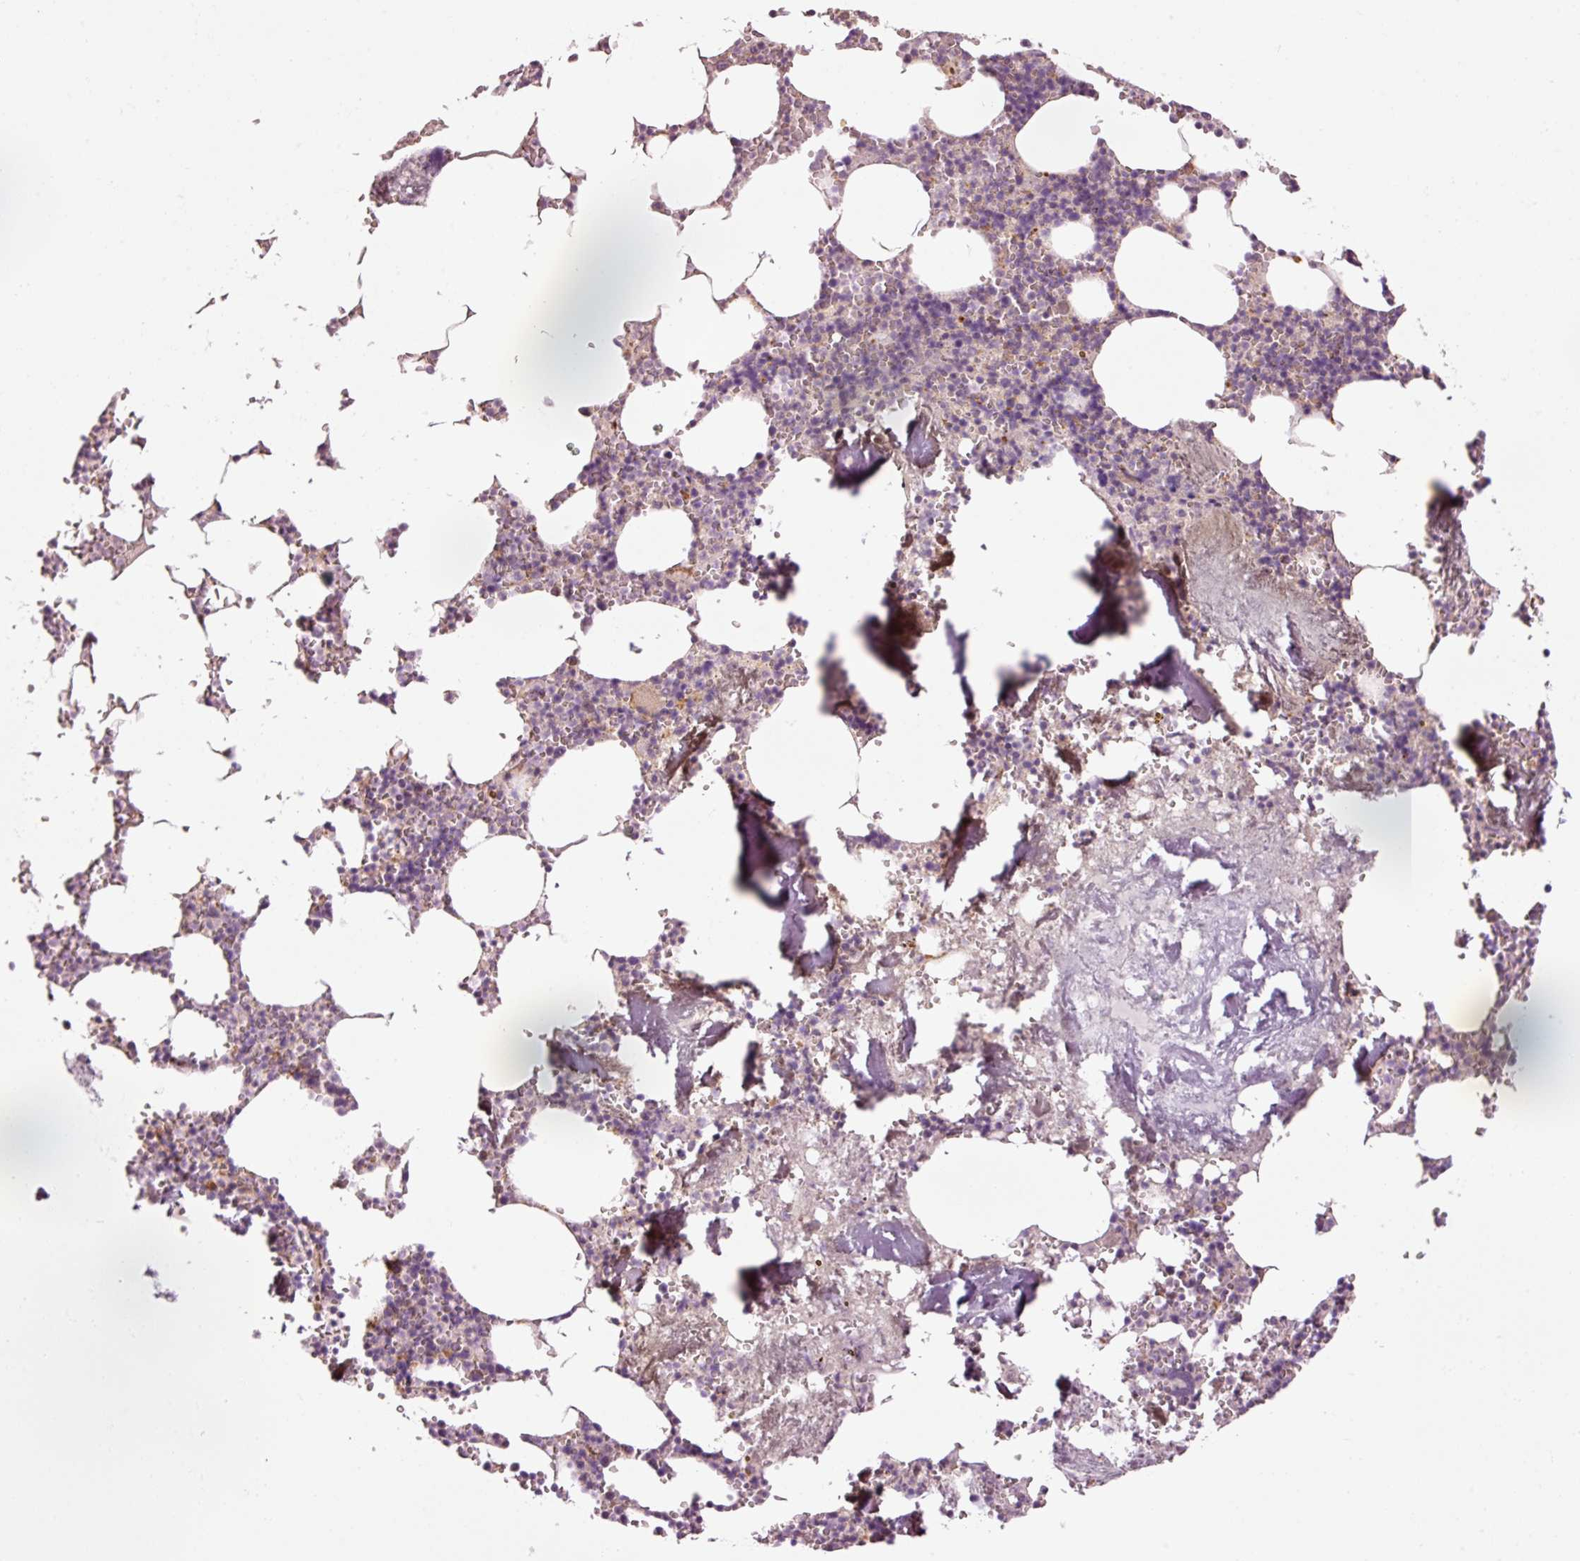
{"staining": {"intensity": "negative", "quantity": "none", "location": "none"}, "tissue": "bone marrow", "cell_type": "Hematopoietic cells", "image_type": "normal", "snomed": [{"axis": "morphology", "description": "Normal tissue, NOS"}, {"axis": "topography", "description": "Bone marrow"}], "caption": "Unremarkable bone marrow was stained to show a protein in brown. There is no significant expression in hematopoietic cells. (DAB (3,3'-diaminobenzidine) immunohistochemistry (IHC) with hematoxylin counter stain).", "gene": "ANKRD20A1", "patient": {"sex": "male", "age": 54}}